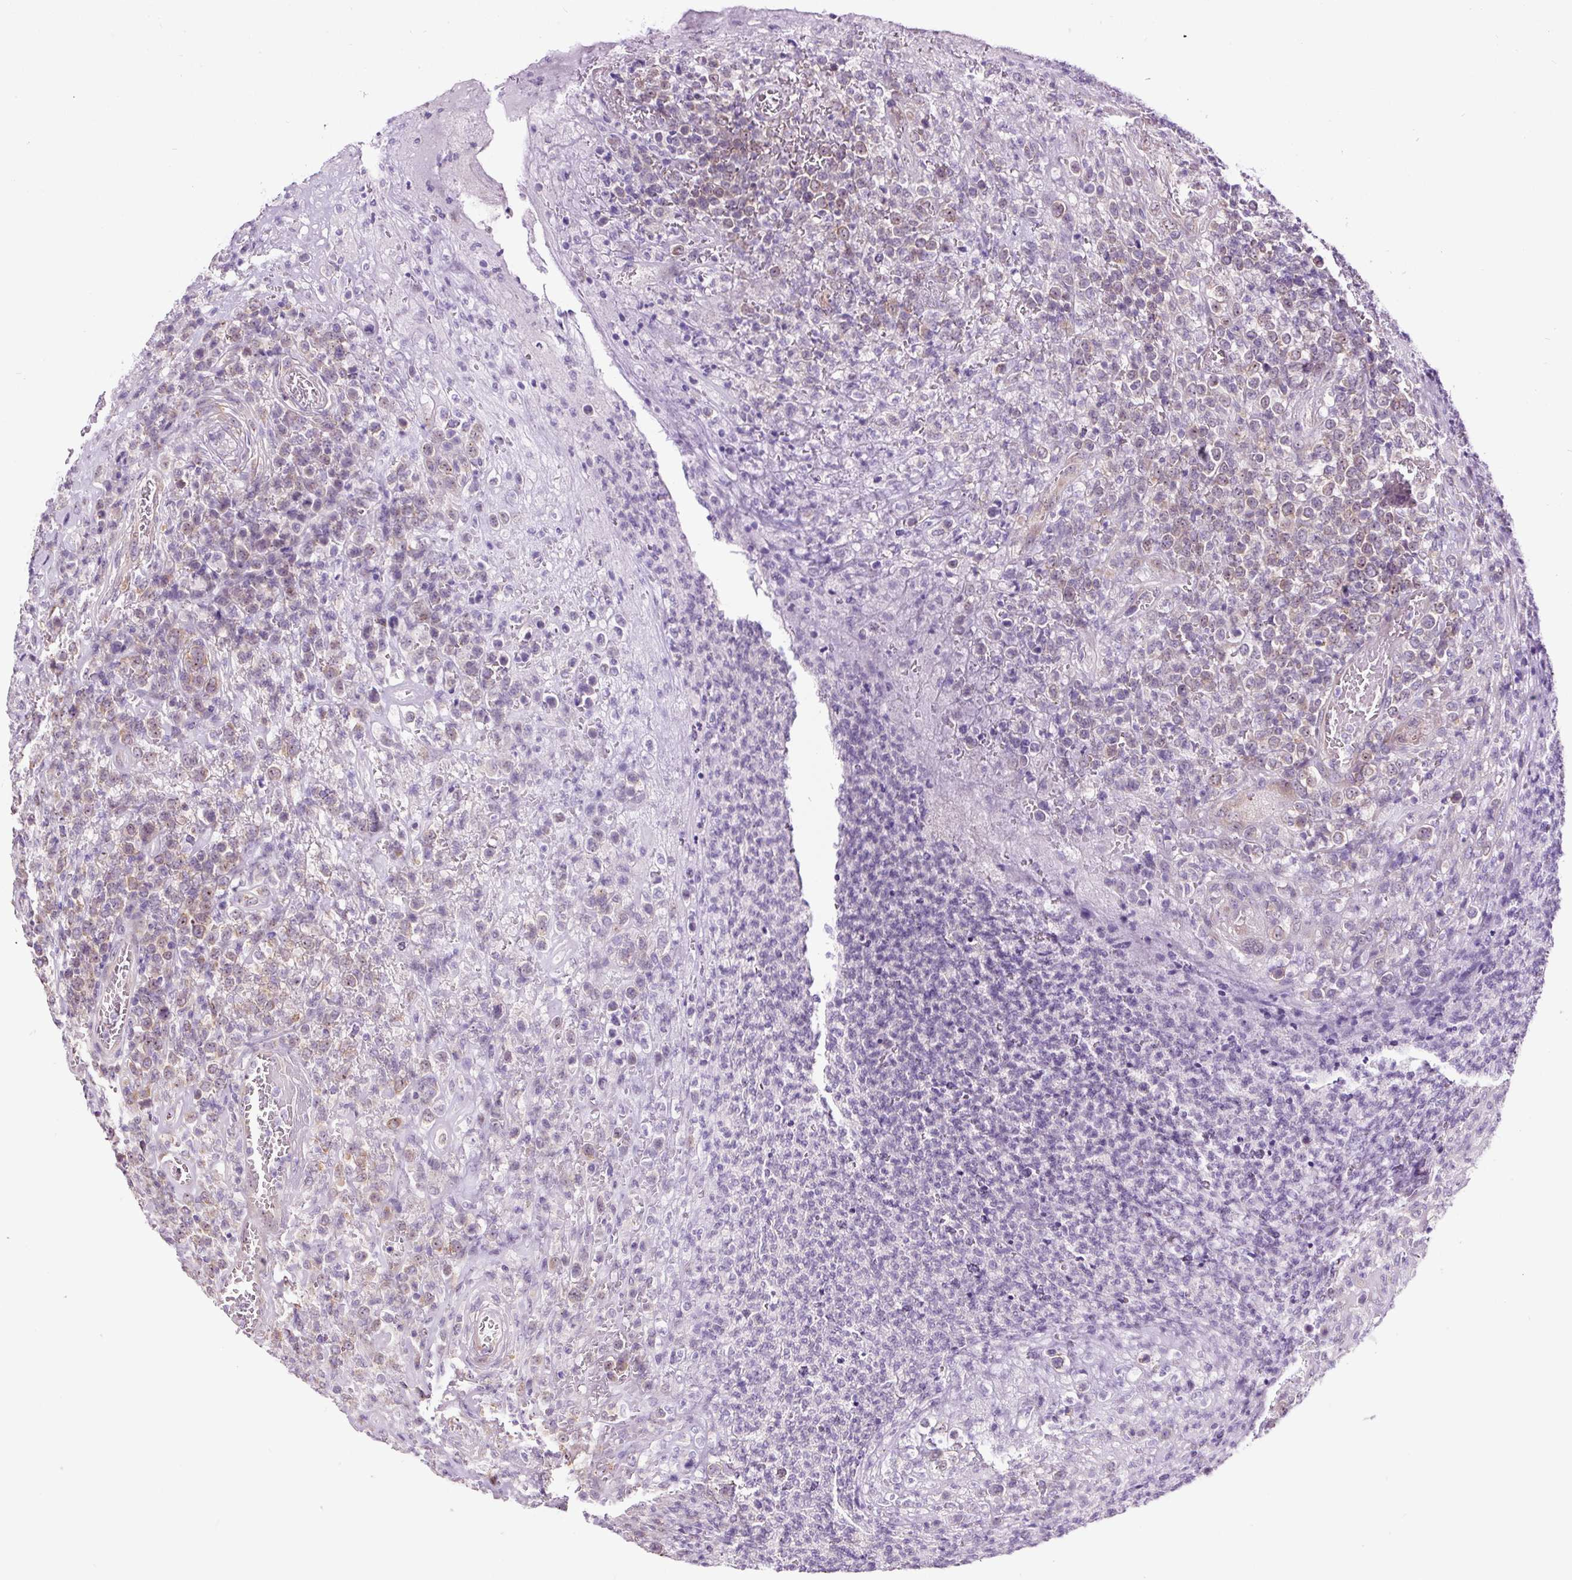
{"staining": {"intensity": "weak", "quantity": "<25%", "location": "nuclear"}, "tissue": "lymphoma", "cell_type": "Tumor cells", "image_type": "cancer", "snomed": [{"axis": "morphology", "description": "Malignant lymphoma, non-Hodgkin's type, High grade"}, {"axis": "topography", "description": "Soft tissue"}], "caption": "Lymphoma was stained to show a protein in brown. There is no significant staining in tumor cells. Brightfield microscopy of IHC stained with DAB (brown) and hematoxylin (blue), captured at high magnification.", "gene": "NOM1", "patient": {"sex": "female", "age": 56}}